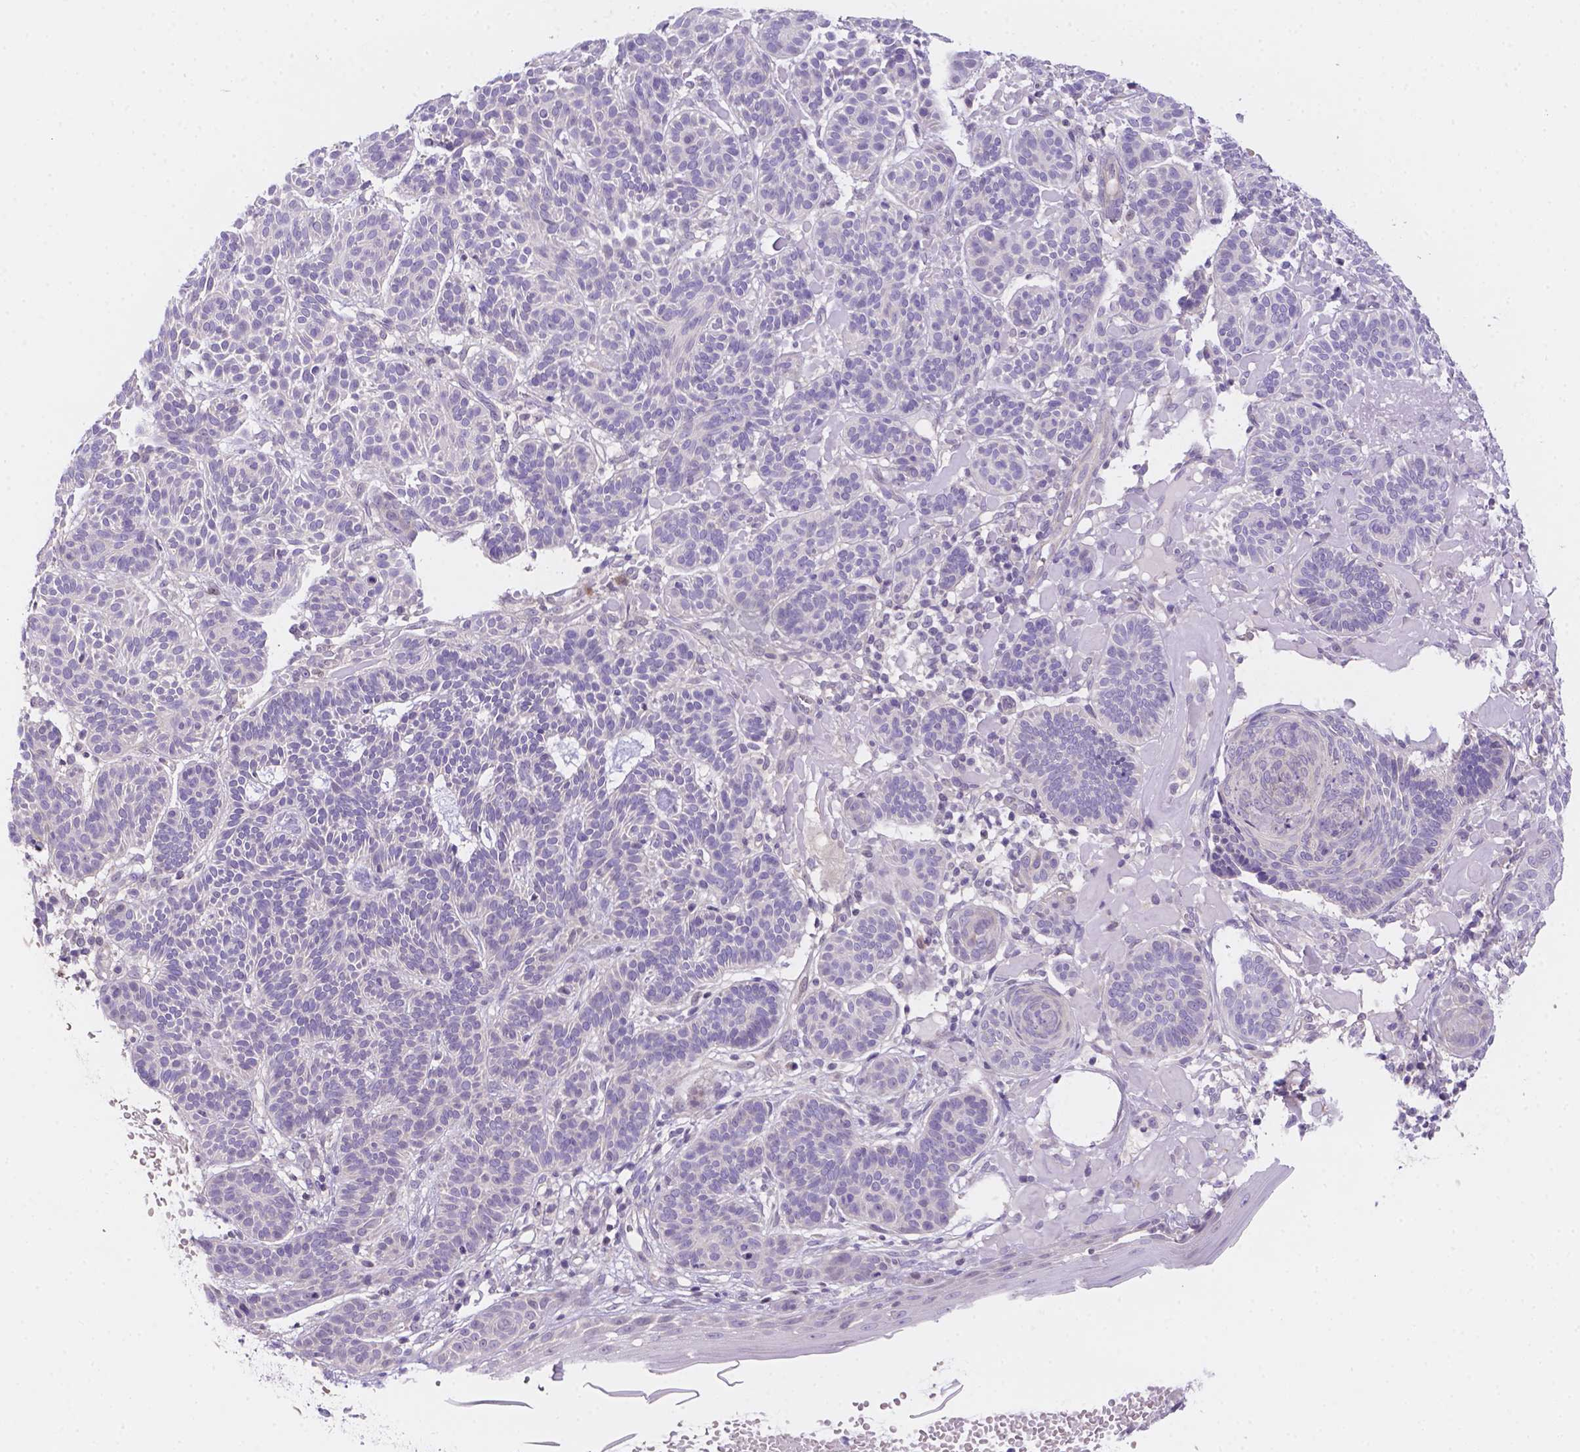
{"staining": {"intensity": "negative", "quantity": "none", "location": "none"}, "tissue": "skin cancer", "cell_type": "Tumor cells", "image_type": "cancer", "snomed": [{"axis": "morphology", "description": "Basal cell carcinoma"}, {"axis": "topography", "description": "Skin"}], "caption": "IHC image of skin basal cell carcinoma stained for a protein (brown), which exhibits no staining in tumor cells.", "gene": "CD96", "patient": {"sex": "male", "age": 85}}